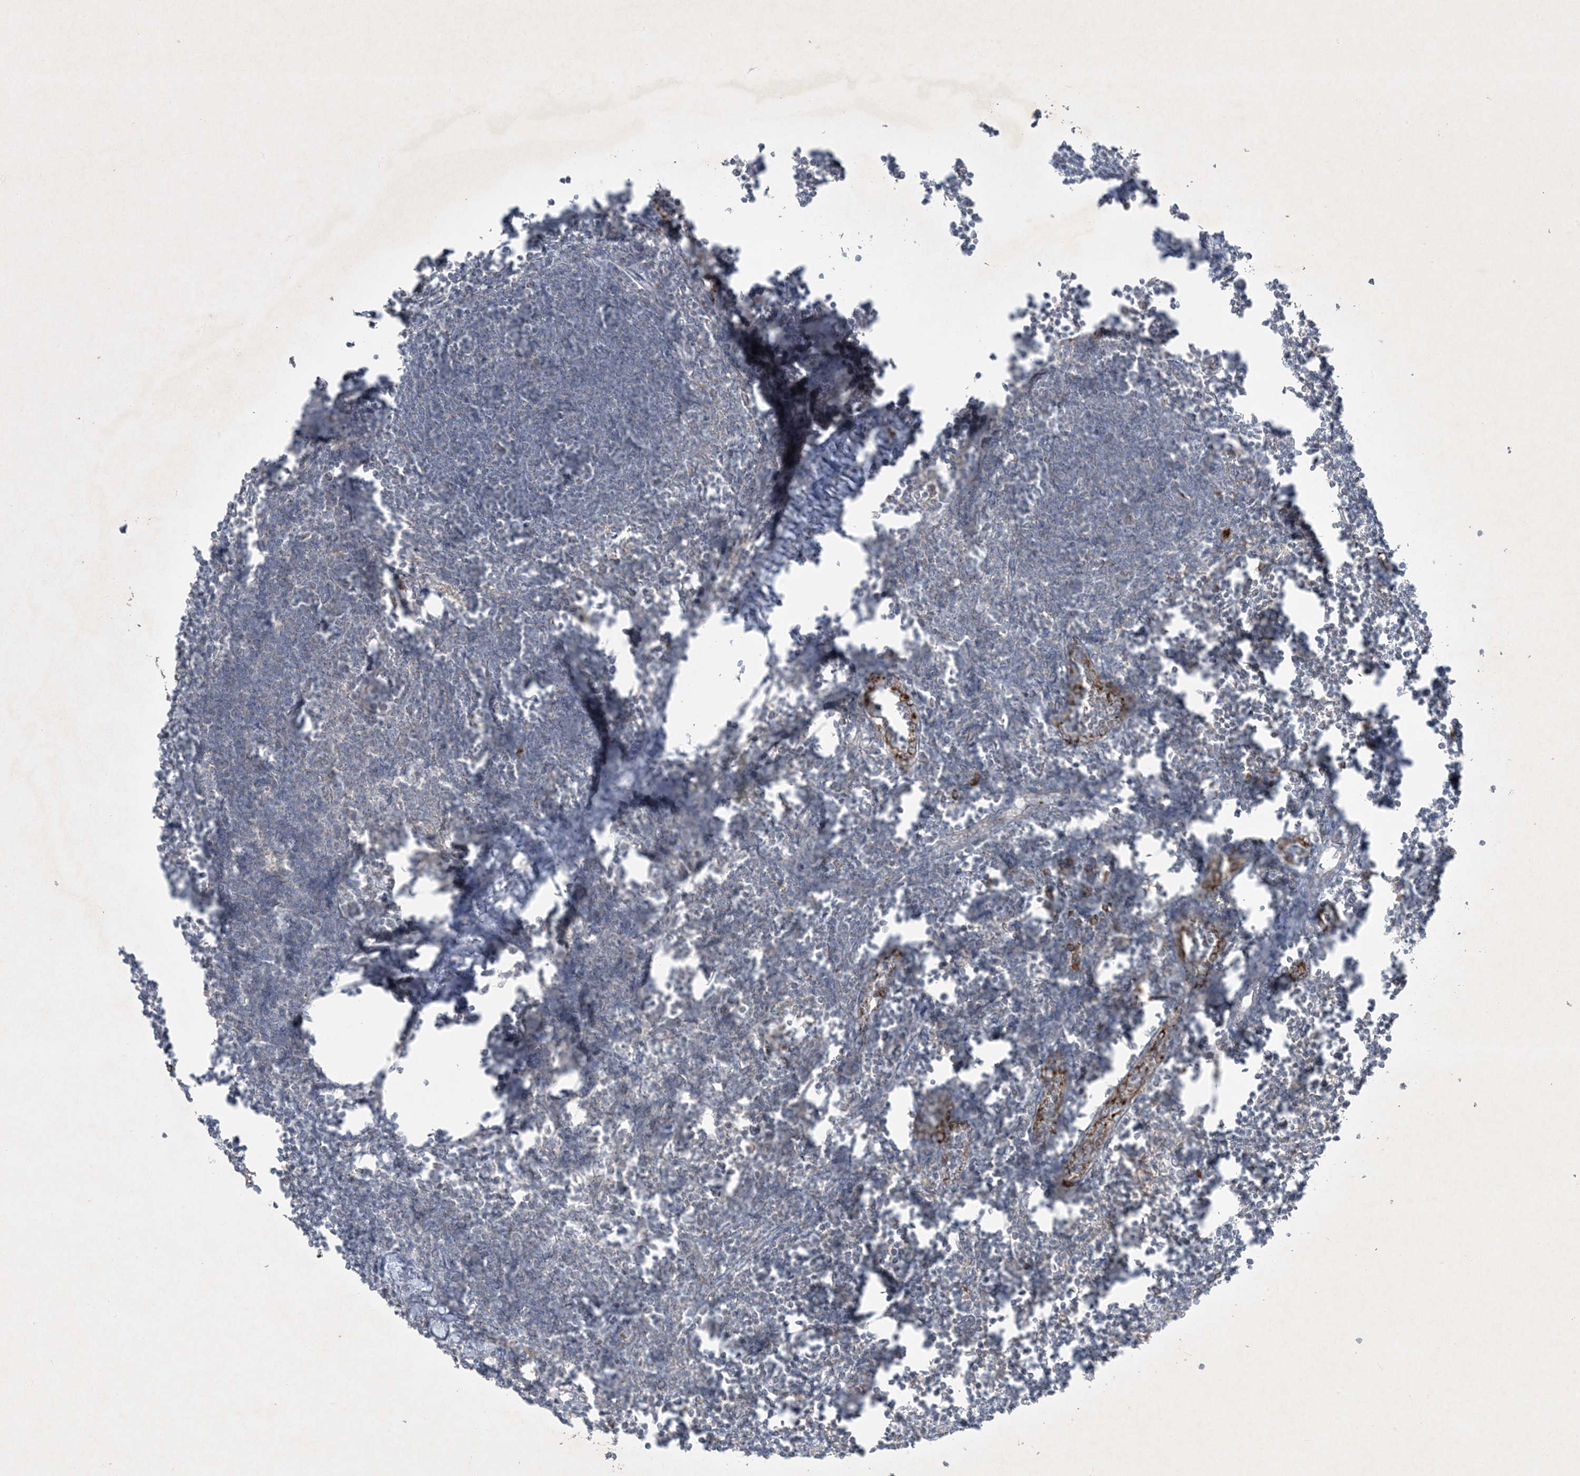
{"staining": {"intensity": "weak", "quantity": "<25%", "location": "cytoplasmic/membranous"}, "tissue": "lymph node", "cell_type": "Germinal center cells", "image_type": "normal", "snomed": [{"axis": "morphology", "description": "Normal tissue, NOS"}, {"axis": "morphology", "description": "Malignant melanoma, Metastatic site"}, {"axis": "topography", "description": "Lymph node"}], "caption": "This is an immunohistochemistry photomicrograph of unremarkable human lymph node. There is no expression in germinal center cells.", "gene": "PRSS36", "patient": {"sex": "male", "age": 41}}